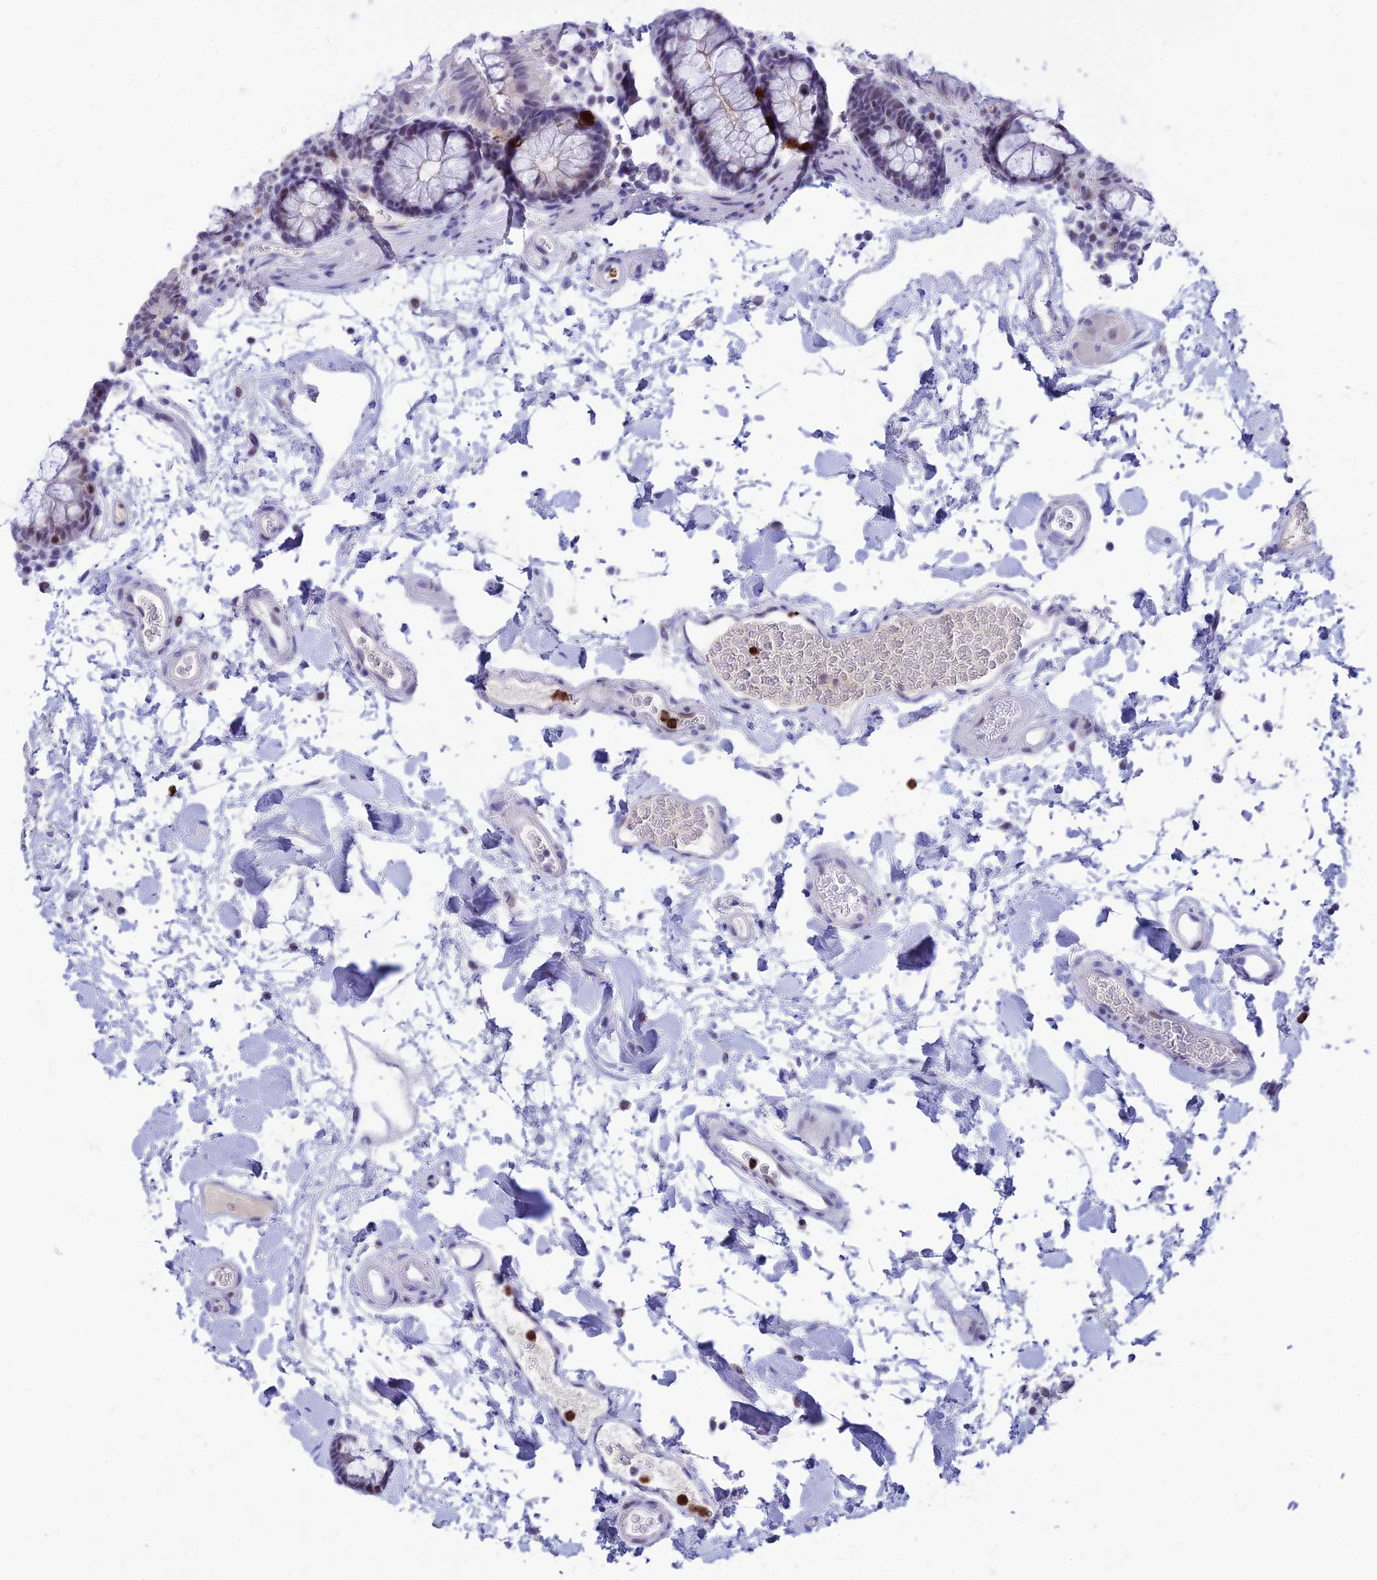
{"staining": {"intensity": "weak", "quantity": ">75%", "location": "nuclear"}, "tissue": "colon", "cell_type": "Endothelial cells", "image_type": "normal", "snomed": [{"axis": "morphology", "description": "Normal tissue, NOS"}, {"axis": "topography", "description": "Colon"}], "caption": "A low amount of weak nuclear positivity is identified in about >75% of endothelial cells in unremarkable colon.", "gene": "MFSD2B", "patient": {"sex": "male", "age": 75}}